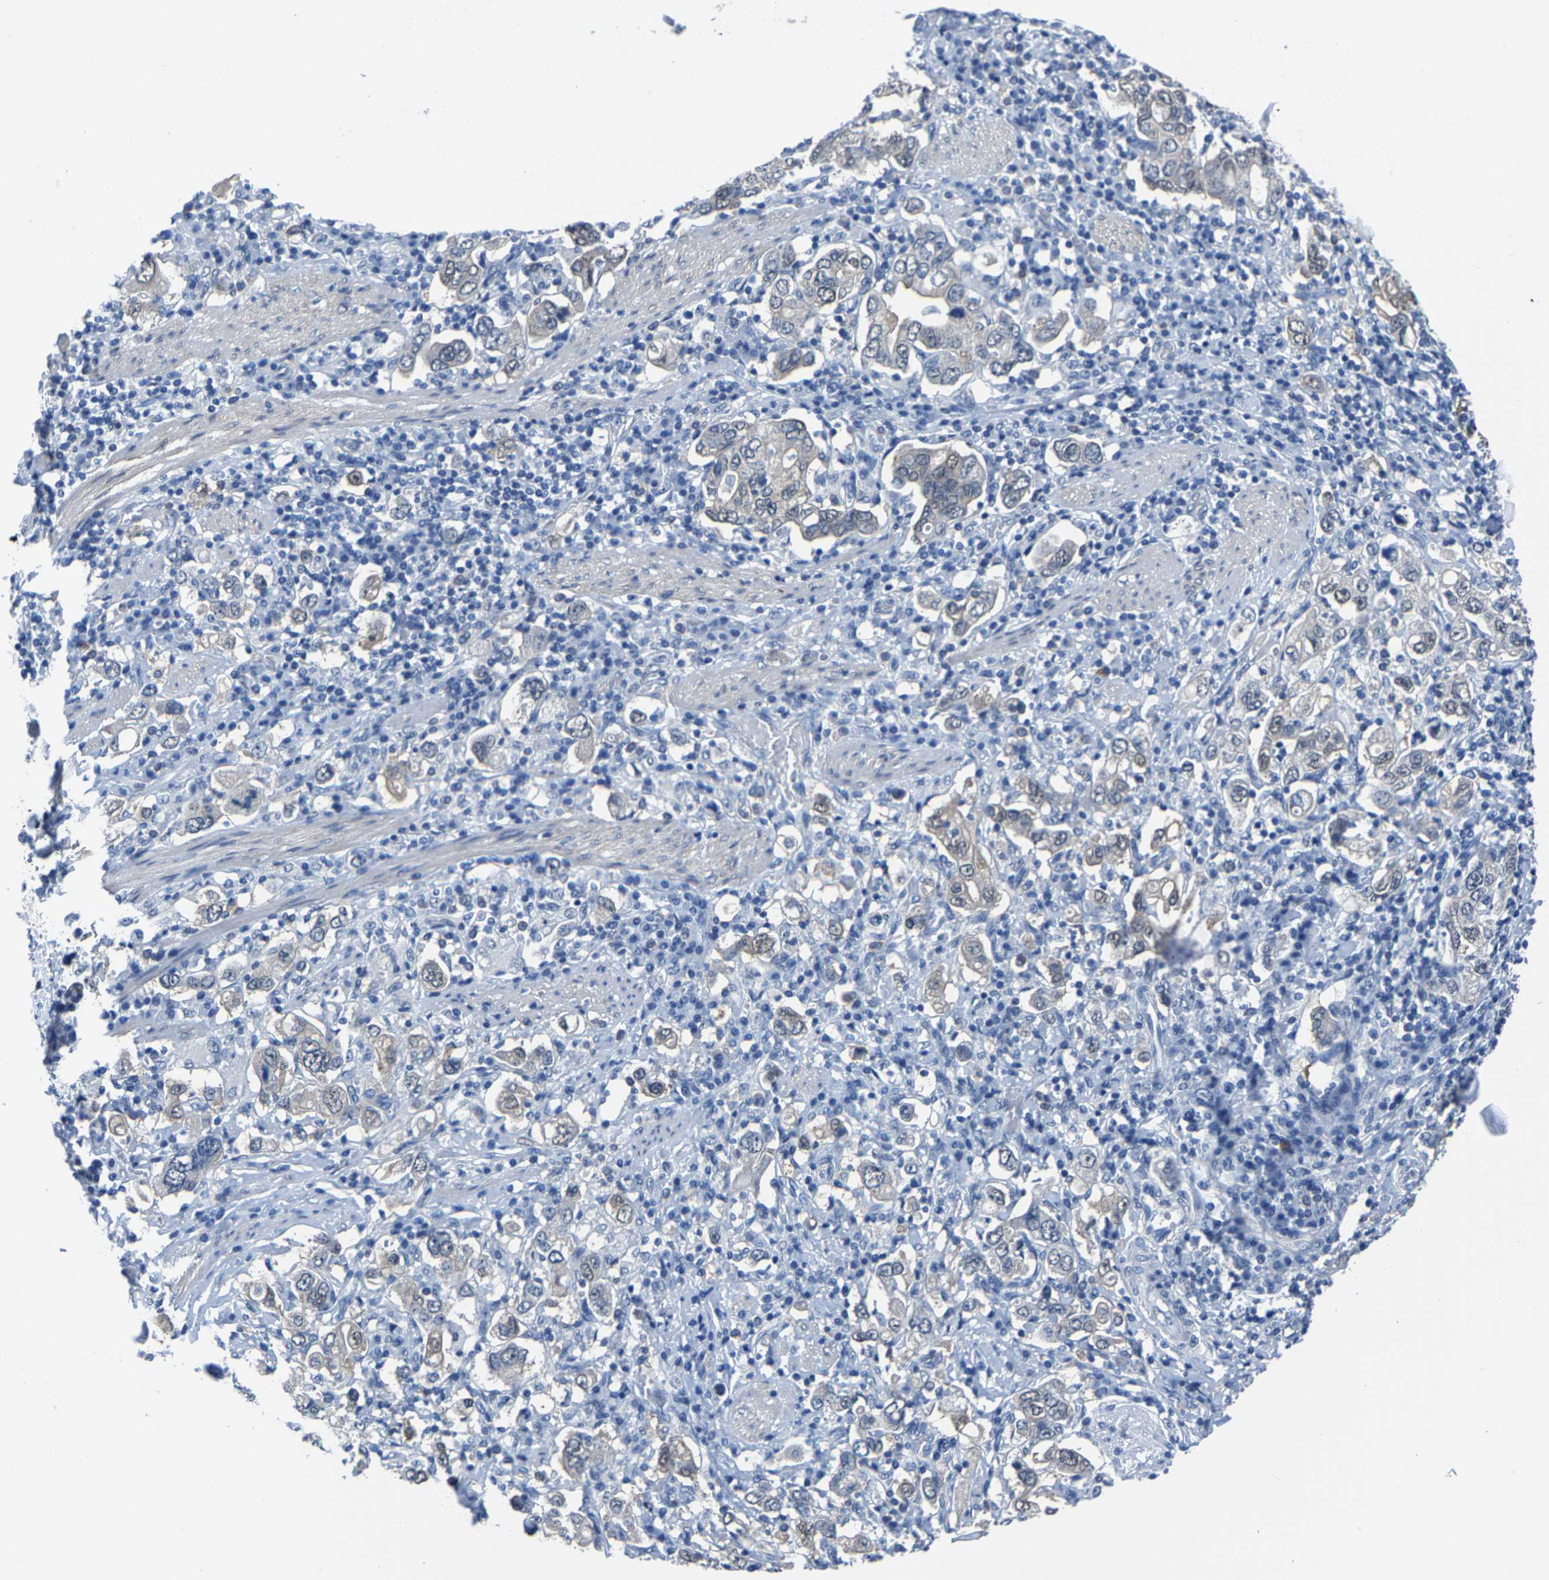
{"staining": {"intensity": "negative", "quantity": "none", "location": "none"}, "tissue": "stomach cancer", "cell_type": "Tumor cells", "image_type": "cancer", "snomed": [{"axis": "morphology", "description": "Adenocarcinoma, NOS"}, {"axis": "topography", "description": "Stomach, upper"}], "caption": "A photomicrograph of stomach cancer (adenocarcinoma) stained for a protein exhibits no brown staining in tumor cells. (Brightfield microscopy of DAB (3,3'-diaminobenzidine) immunohistochemistry at high magnification).", "gene": "SSH3", "patient": {"sex": "male", "age": 62}}